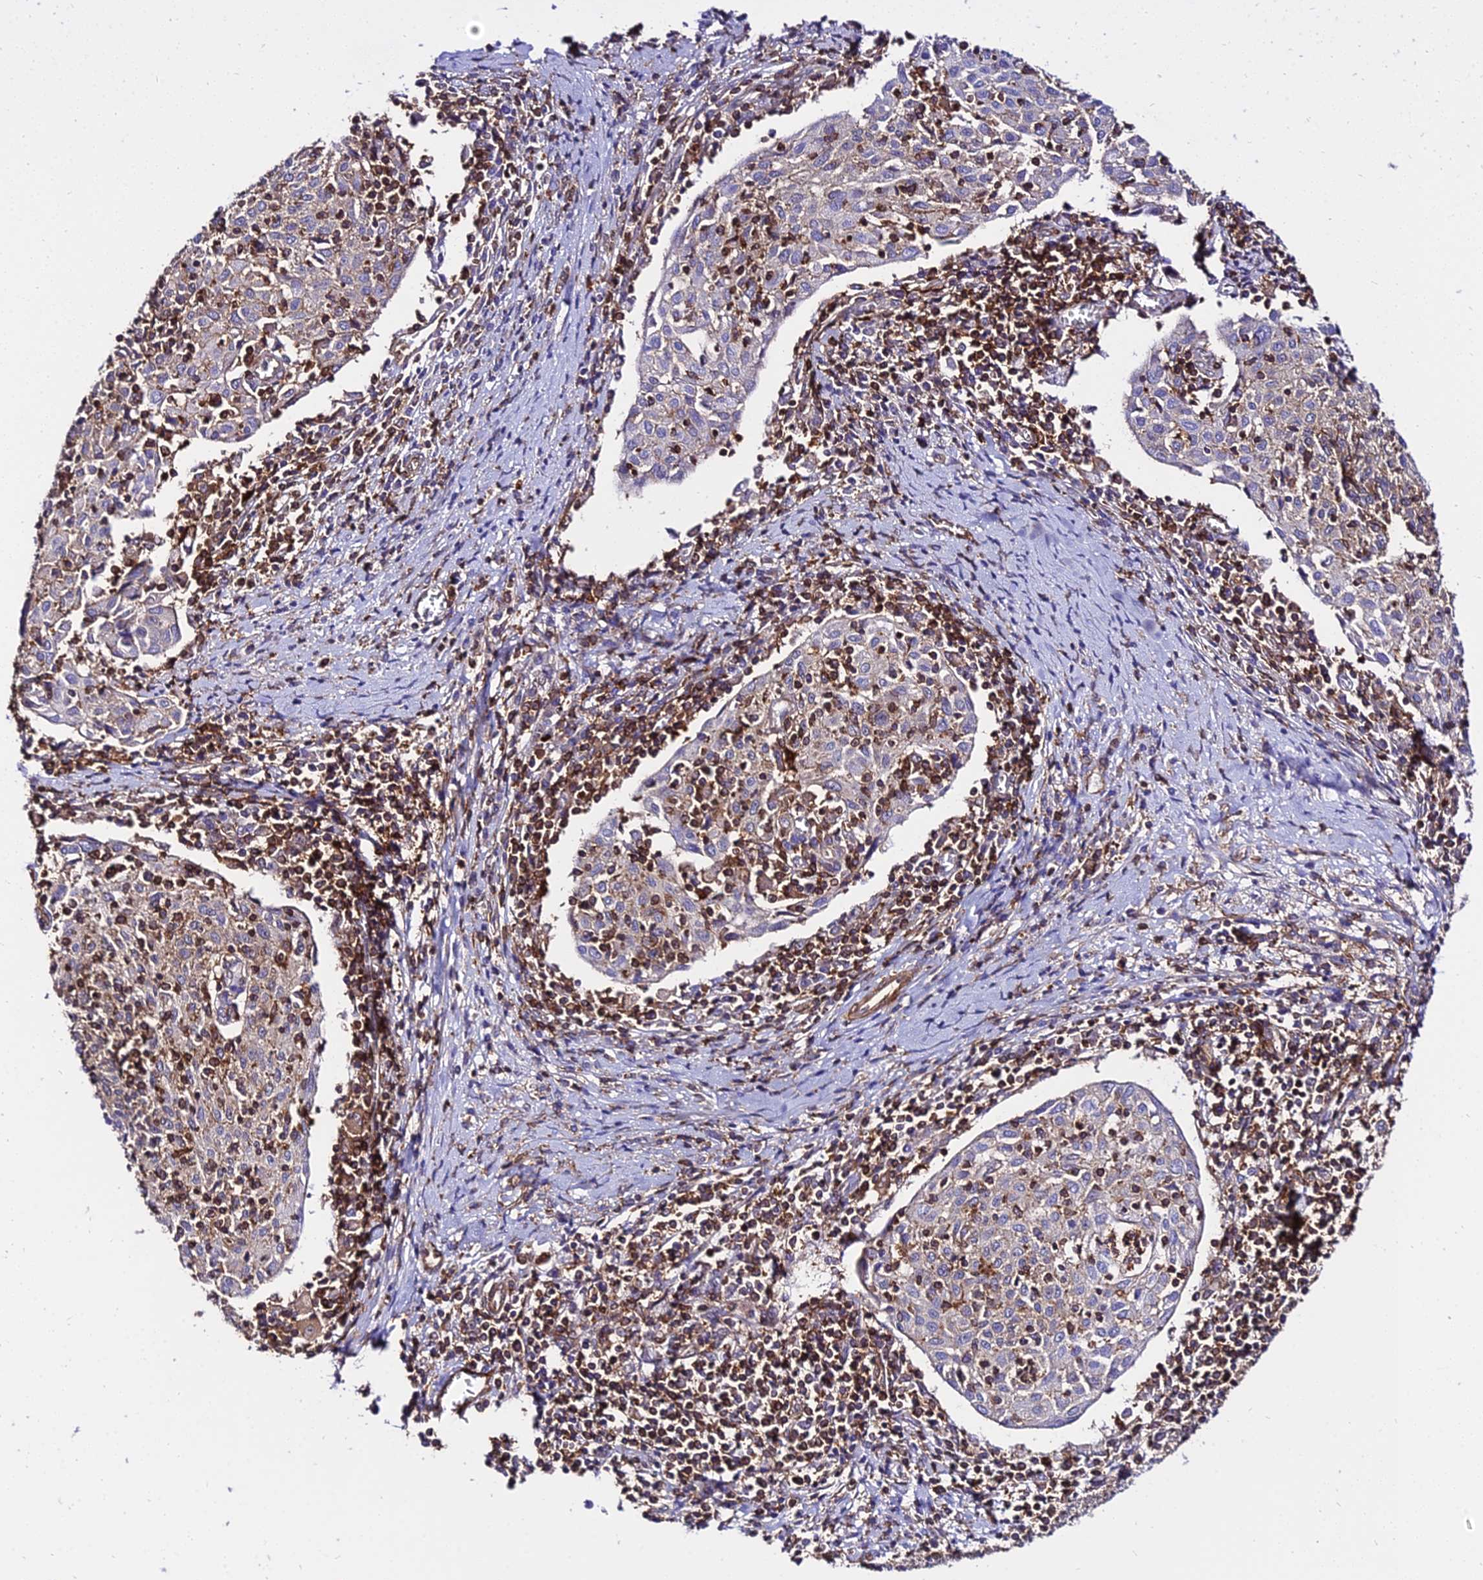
{"staining": {"intensity": "weak", "quantity": "25%-75%", "location": "cytoplasmic/membranous"}, "tissue": "cervical cancer", "cell_type": "Tumor cells", "image_type": "cancer", "snomed": [{"axis": "morphology", "description": "Squamous cell carcinoma, NOS"}, {"axis": "topography", "description": "Cervix"}], "caption": "This image demonstrates immunohistochemistry (IHC) staining of human cervical cancer, with low weak cytoplasmic/membranous staining in approximately 25%-75% of tumor cells.", "gene": "CSRP1", "patient": {"sex": "female", "age": 52}}